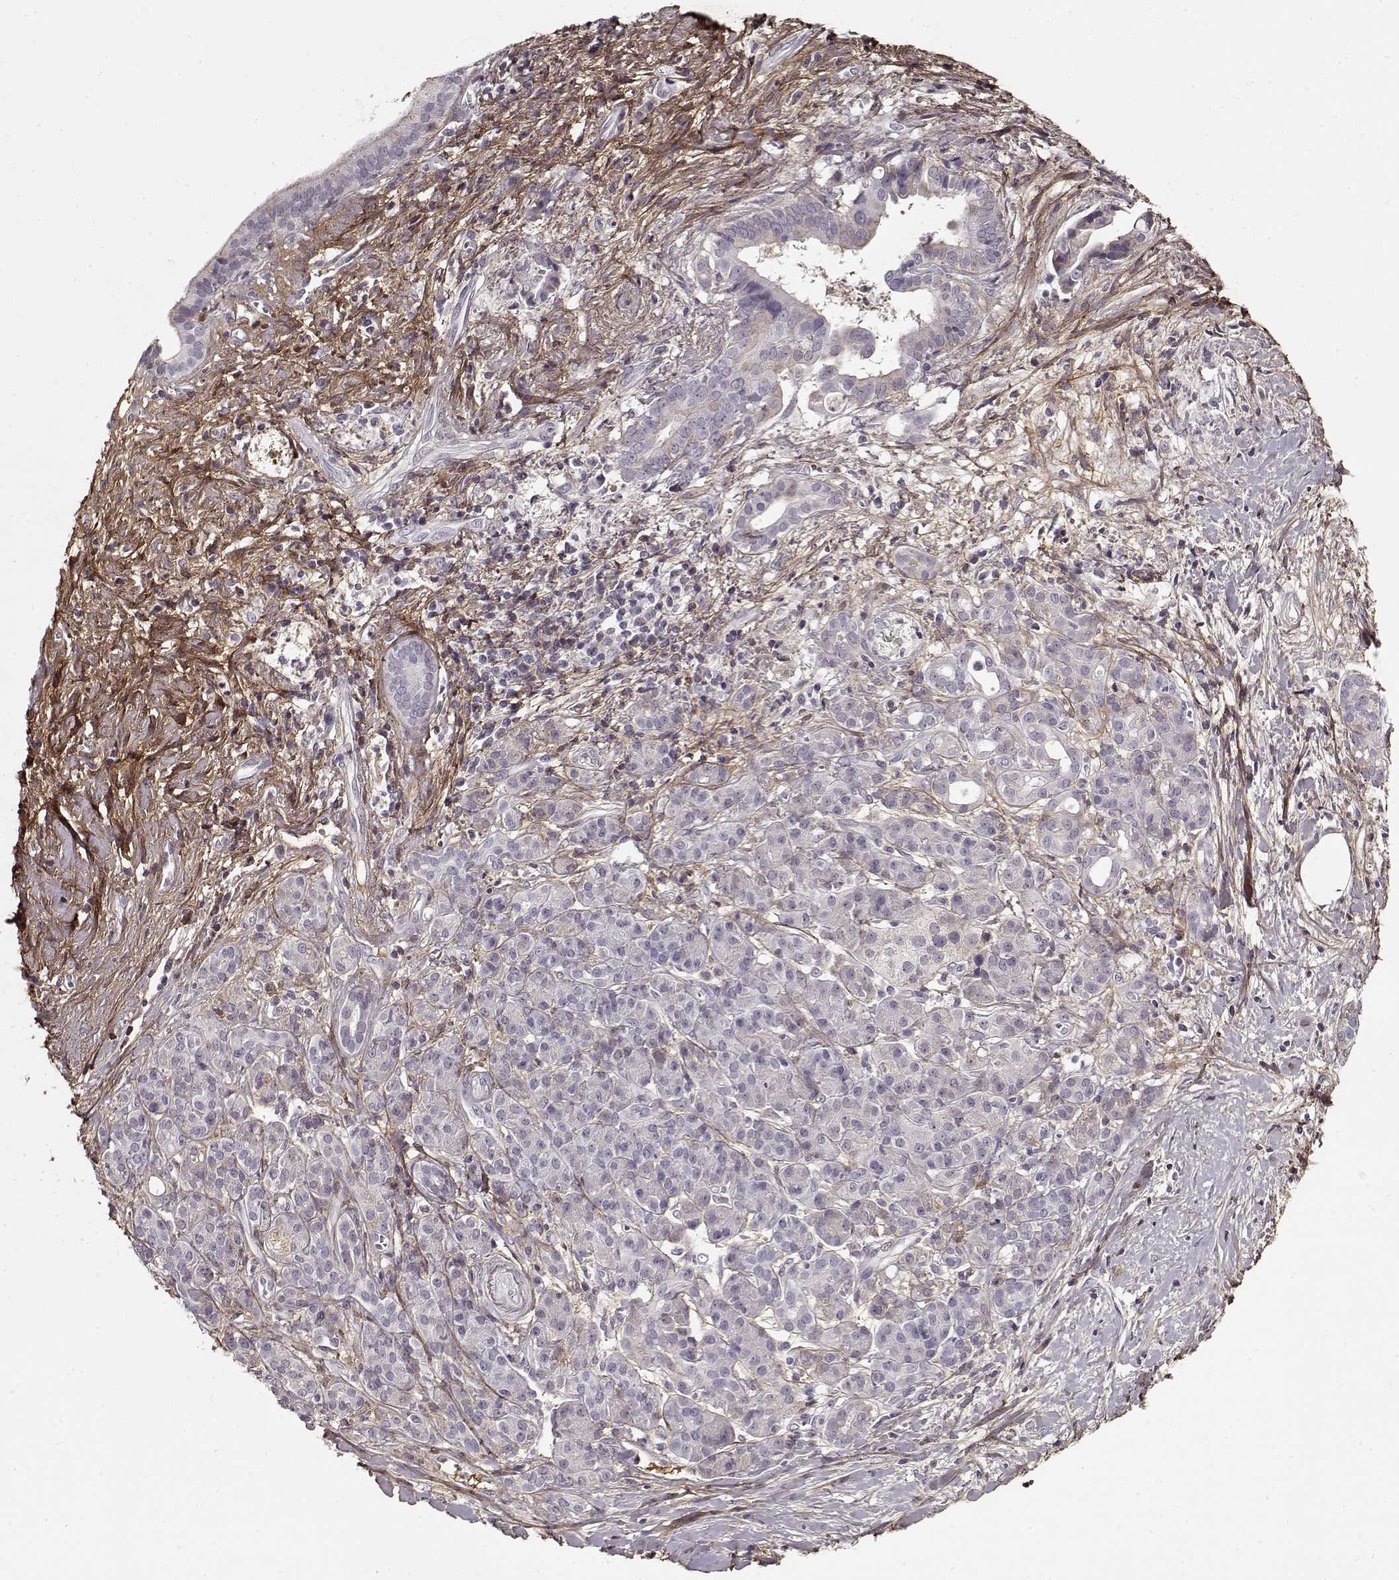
{"staining": {"intensity": "negative", "quantity": "none", "location": "none"}, "tissue": "pancreatic cancer", "cell_type": "Tumor cells", "image_type": "cancer", "snomed": [{"axis": "morphology", "description": "Adenocarcinoma, NOS"}, {"axis": "topography", "description": "Pancreas"}], "caption": "Micrograph shows no protein positivity in tumor cells of pancreatic adenocarcinoma tissue.", "gene": "LUM", "patient": {"sex": "male", "age": 61}}